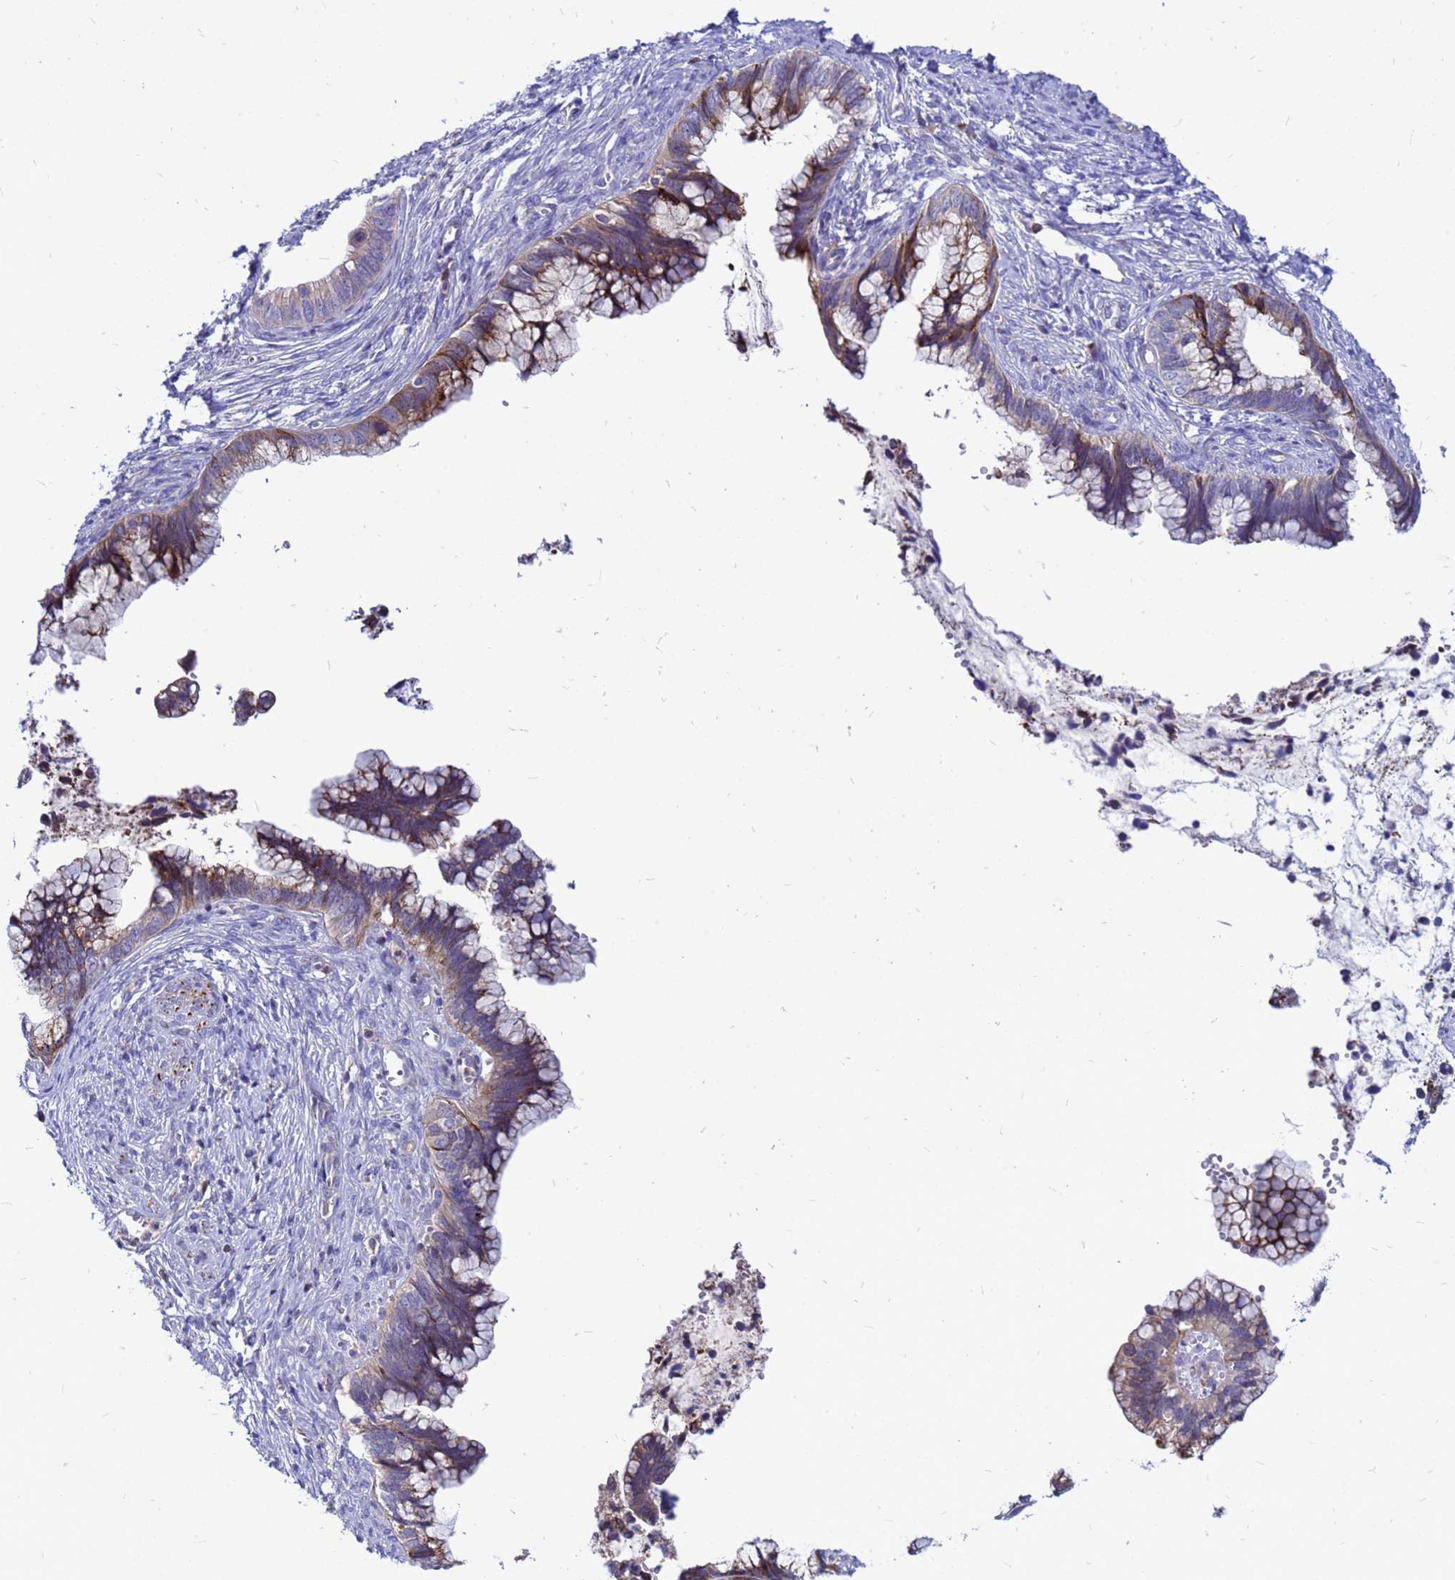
{"staining": {"intensity": "moderate", "quantity": ">75%", "location": "cytoplasmic/membranous"}, "tissue": "cervical cancer", "cell_type": "Tumor cells", "image_type": "cancer", "snomed": [{"axis": "morphology", "description": "Adenocarcinoma, NOS"}, {"axis": "topography", "description": "Cervix"}], "caption": "About >75% of tumor cells in adenocarcinoma (cervical) show moderate cytoplasmic/membranous protein positivity as visualized by brown immunohistochemical staining.", "gene": "FHIP1A", "patient": {"sex": "female", "age": 44}}